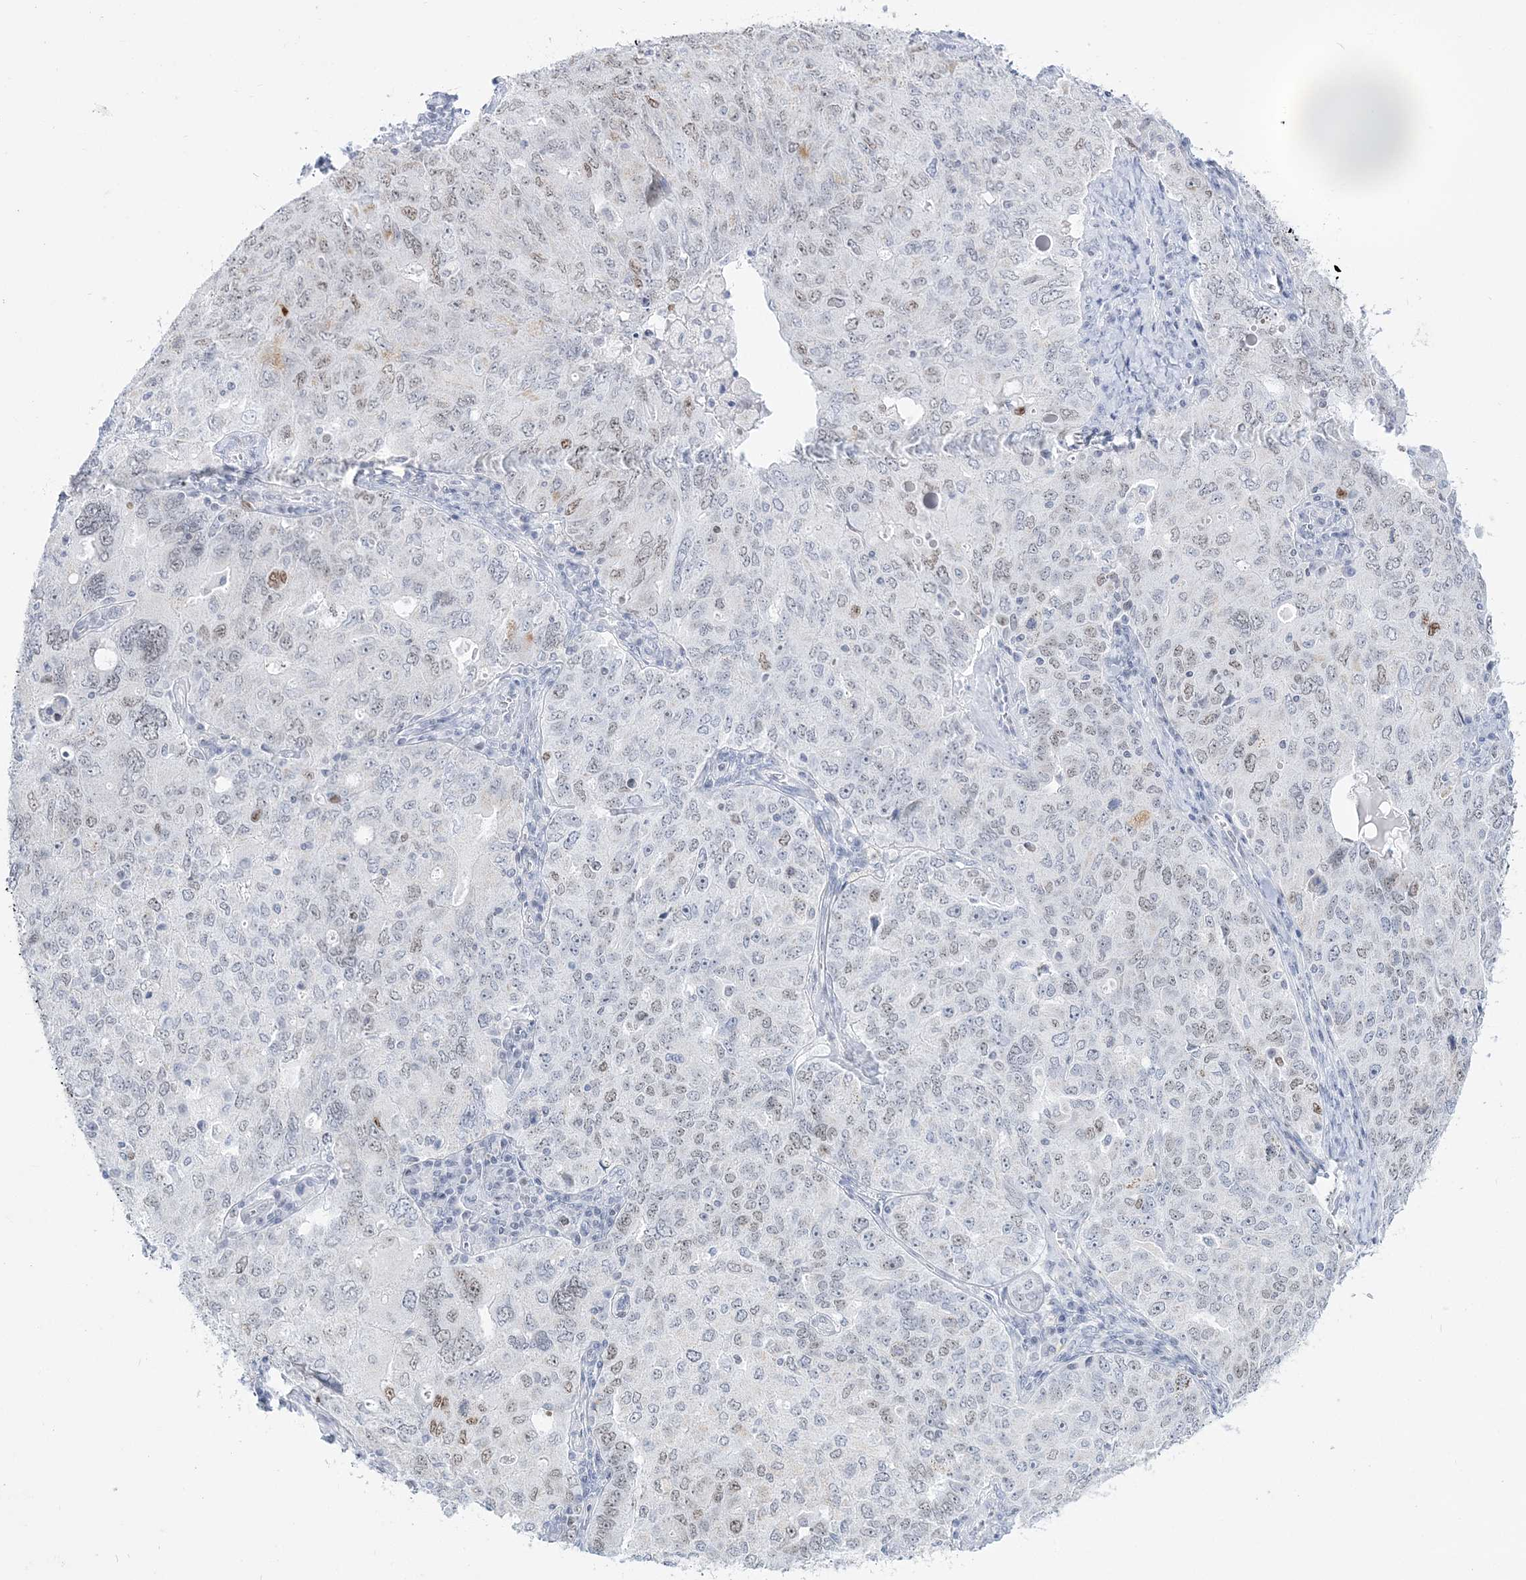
{"staining": {"intensity": "weak", "quantity": "25%-75%", "location": "nuclear"}, "tissue": "ovarian cancer", "cell_type": "Tumor cells", "image_type": "cancer", "snomed": [{"axis": "morphology", "description": "Carcinoma, endometroid"}, {"axis": "topography", "description": "Ovary"}], "caption": "Immunohistochemical staining of human ovarian cancer (endometroid carcinoma) reveals low levels of weak nuclear staining in about 25%-75% of tumor cells.", "gene": "DDX21", "patient": {"sex": "female", "age": 62}}